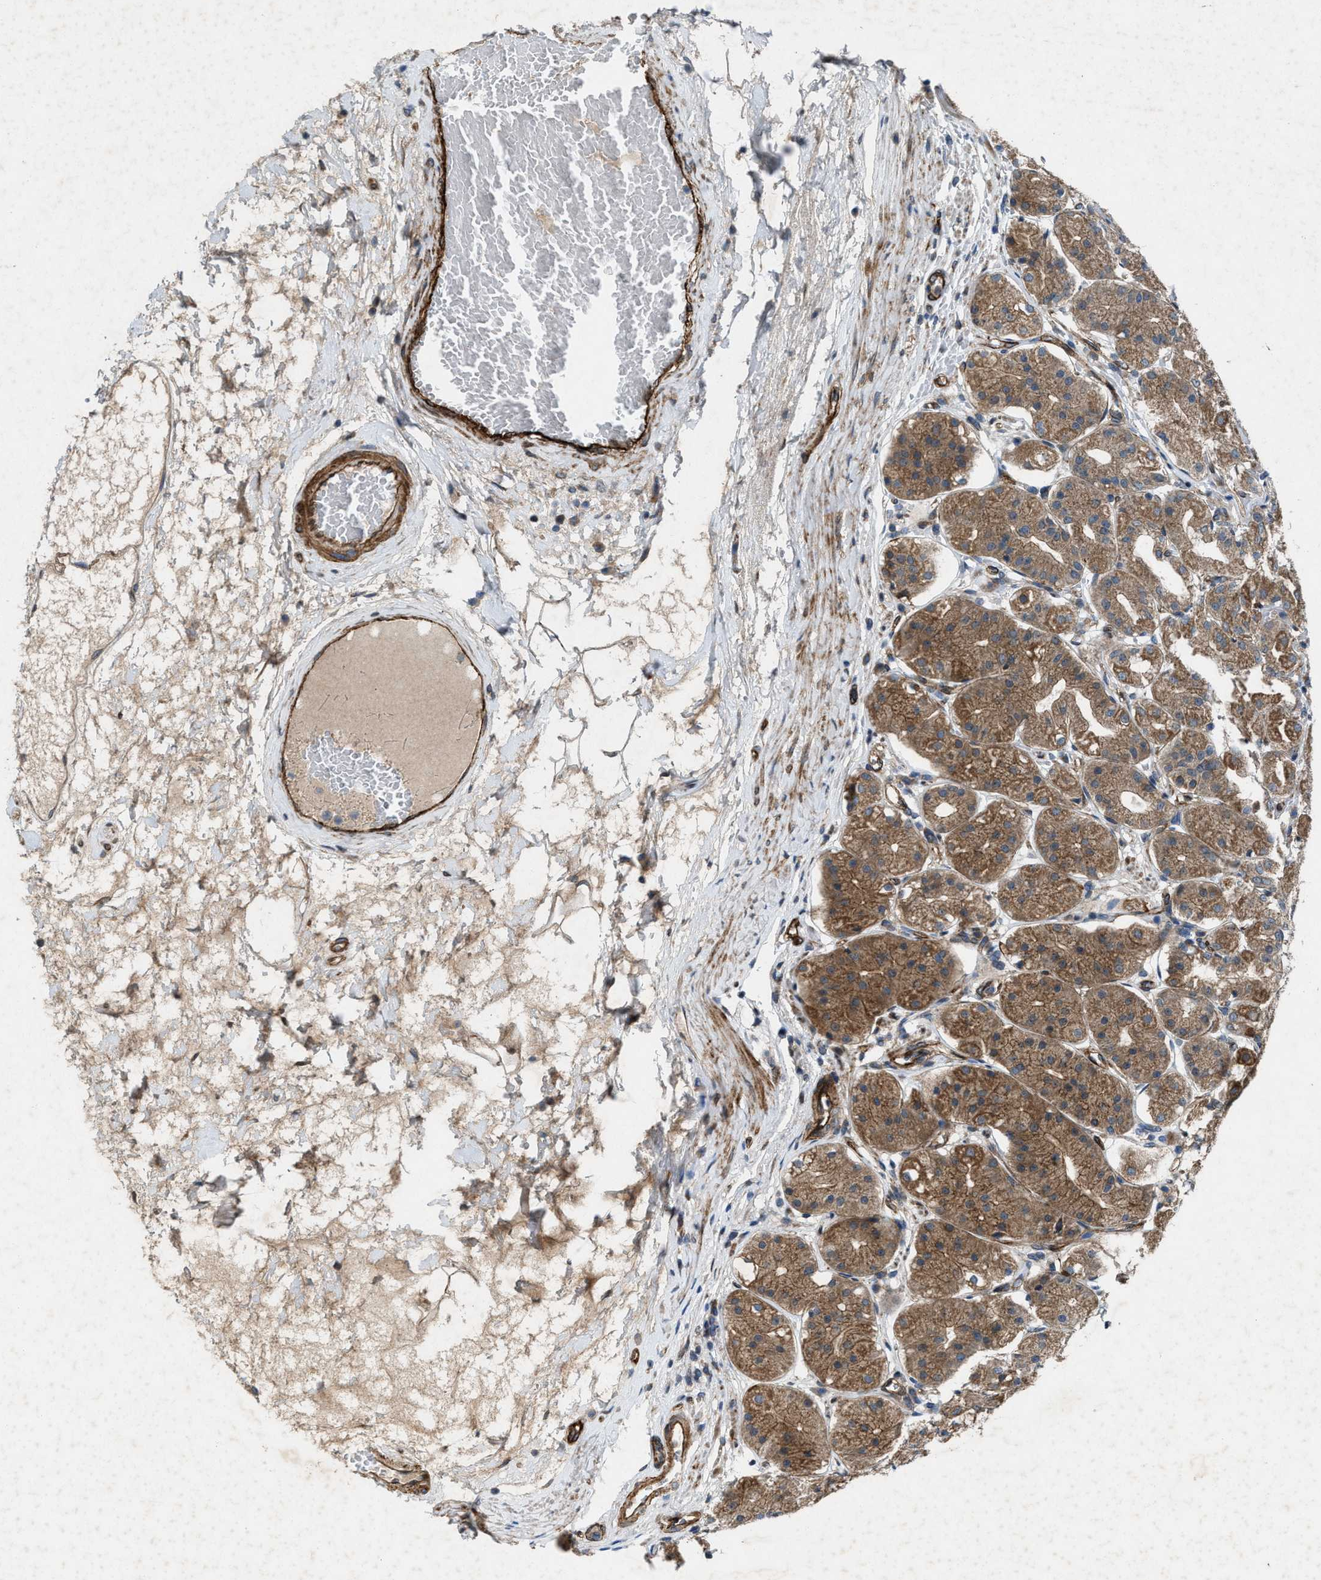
{"staining": {"intensity": "strong", "quantity": ">75%", "location": "cytoplasmic/membranous"}, "tissue": "stomach", "cell_type": "Glandular cells", "image_type": "normal", "snomed": [{"axis": "morphology", "description": "Normal tissue, NOS"}, {"axis": "topography", "description": "Stomach"}, {"axis": "topography", "description": "Stomach, lower"}], "caption": "A high amount of strong cytoplasmic/membranous expression is present in approximately >75% of glandular cells in unremarkable stomach.", "gene": "URGCP", "patient": {"sex": "female", "age": 56}}